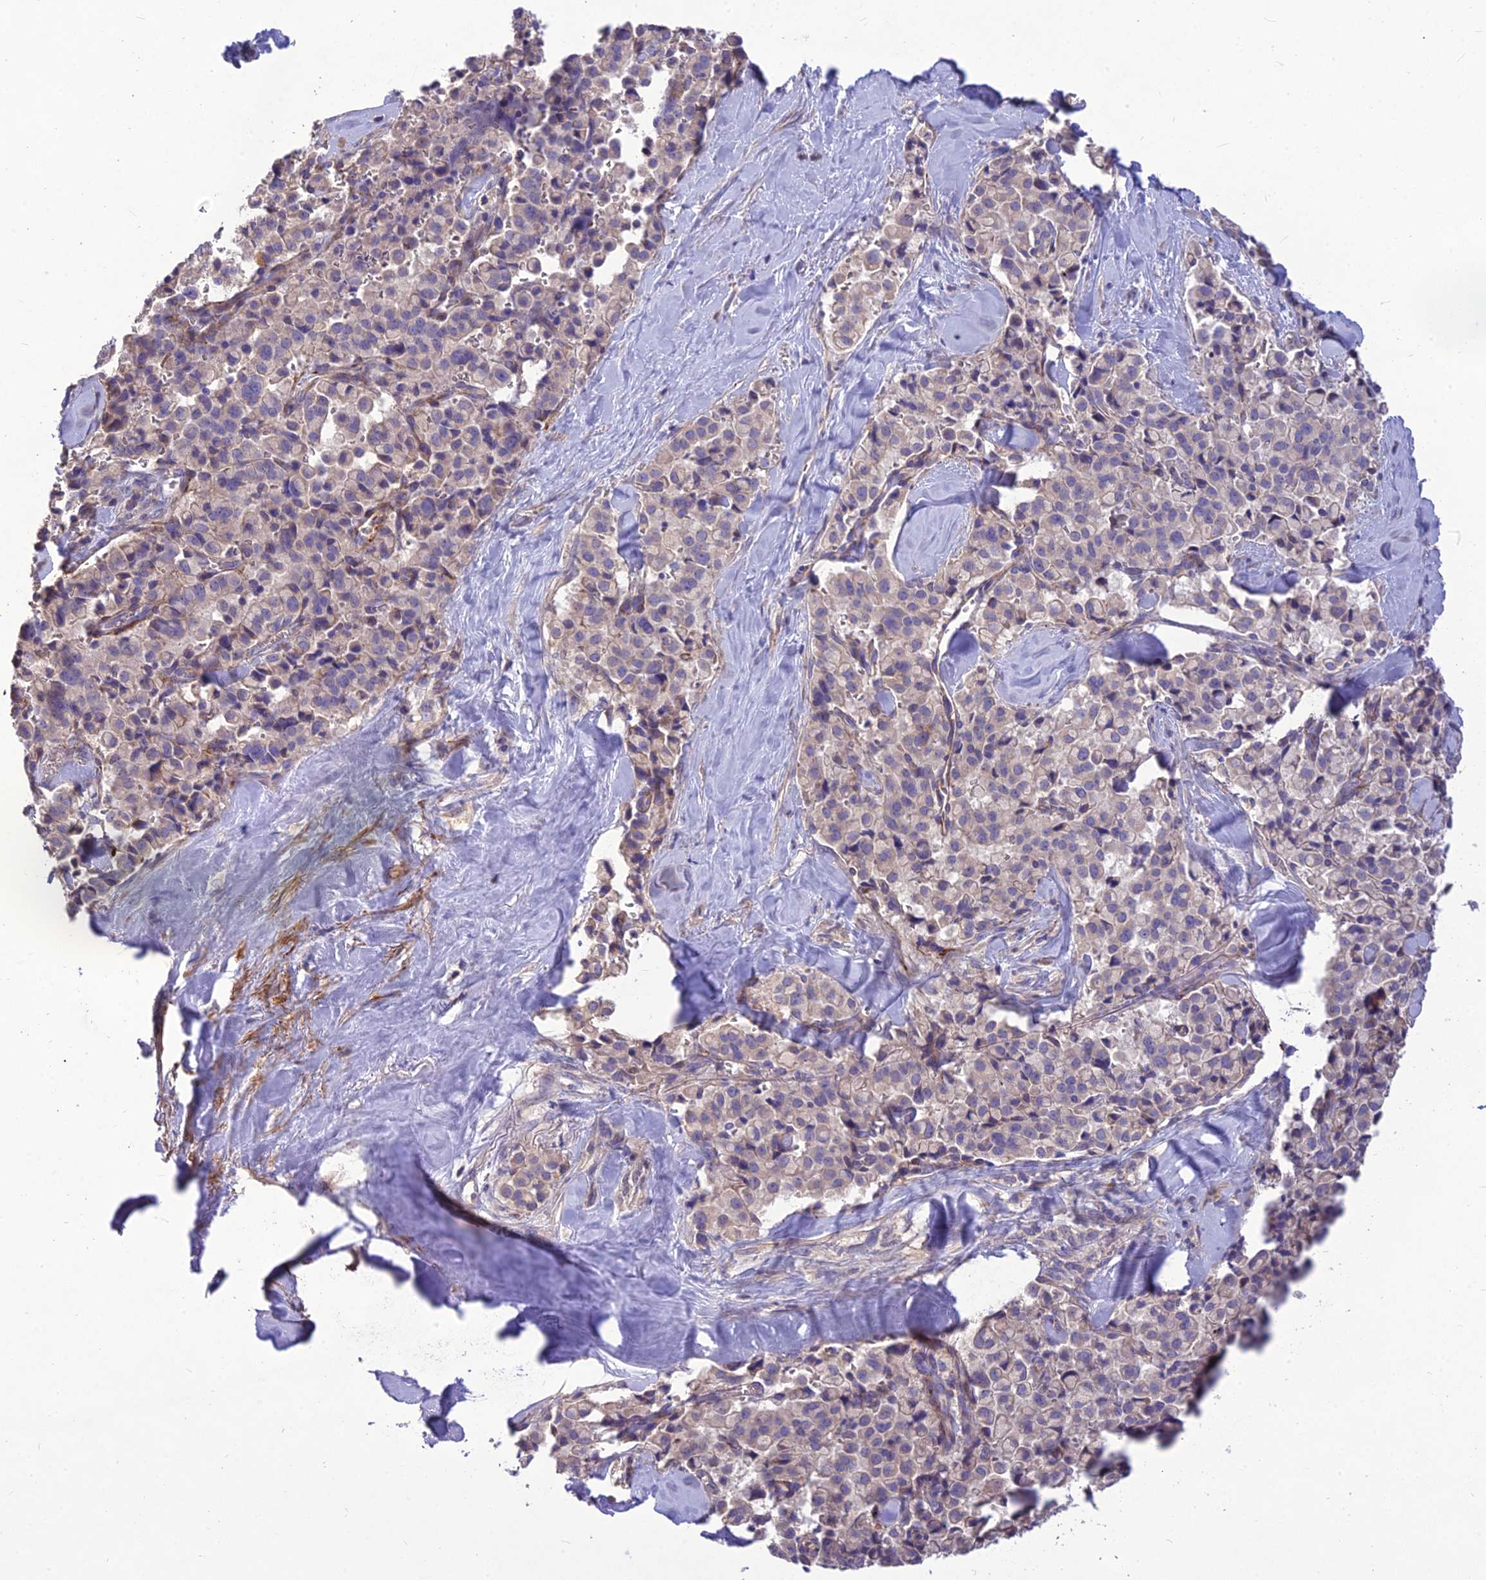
{"staining": {"intensity": "negative", "quantity": "none", "location": "none"}, "tissue": "pancreatic cancer", "cell_type": "Tumor cells", "image_type": "cancer", "snomed": [{"axis": "morphology", "description": "Adenocarcinoma, NOS"}, {"axis": "topography", "description": "Pancreas"}], "caption": "Tumor cells show no significant staining in adenocarcinoma (pancreatic).", "gene": "CLUH", "patient": {"sex": "male", "age": 65}}